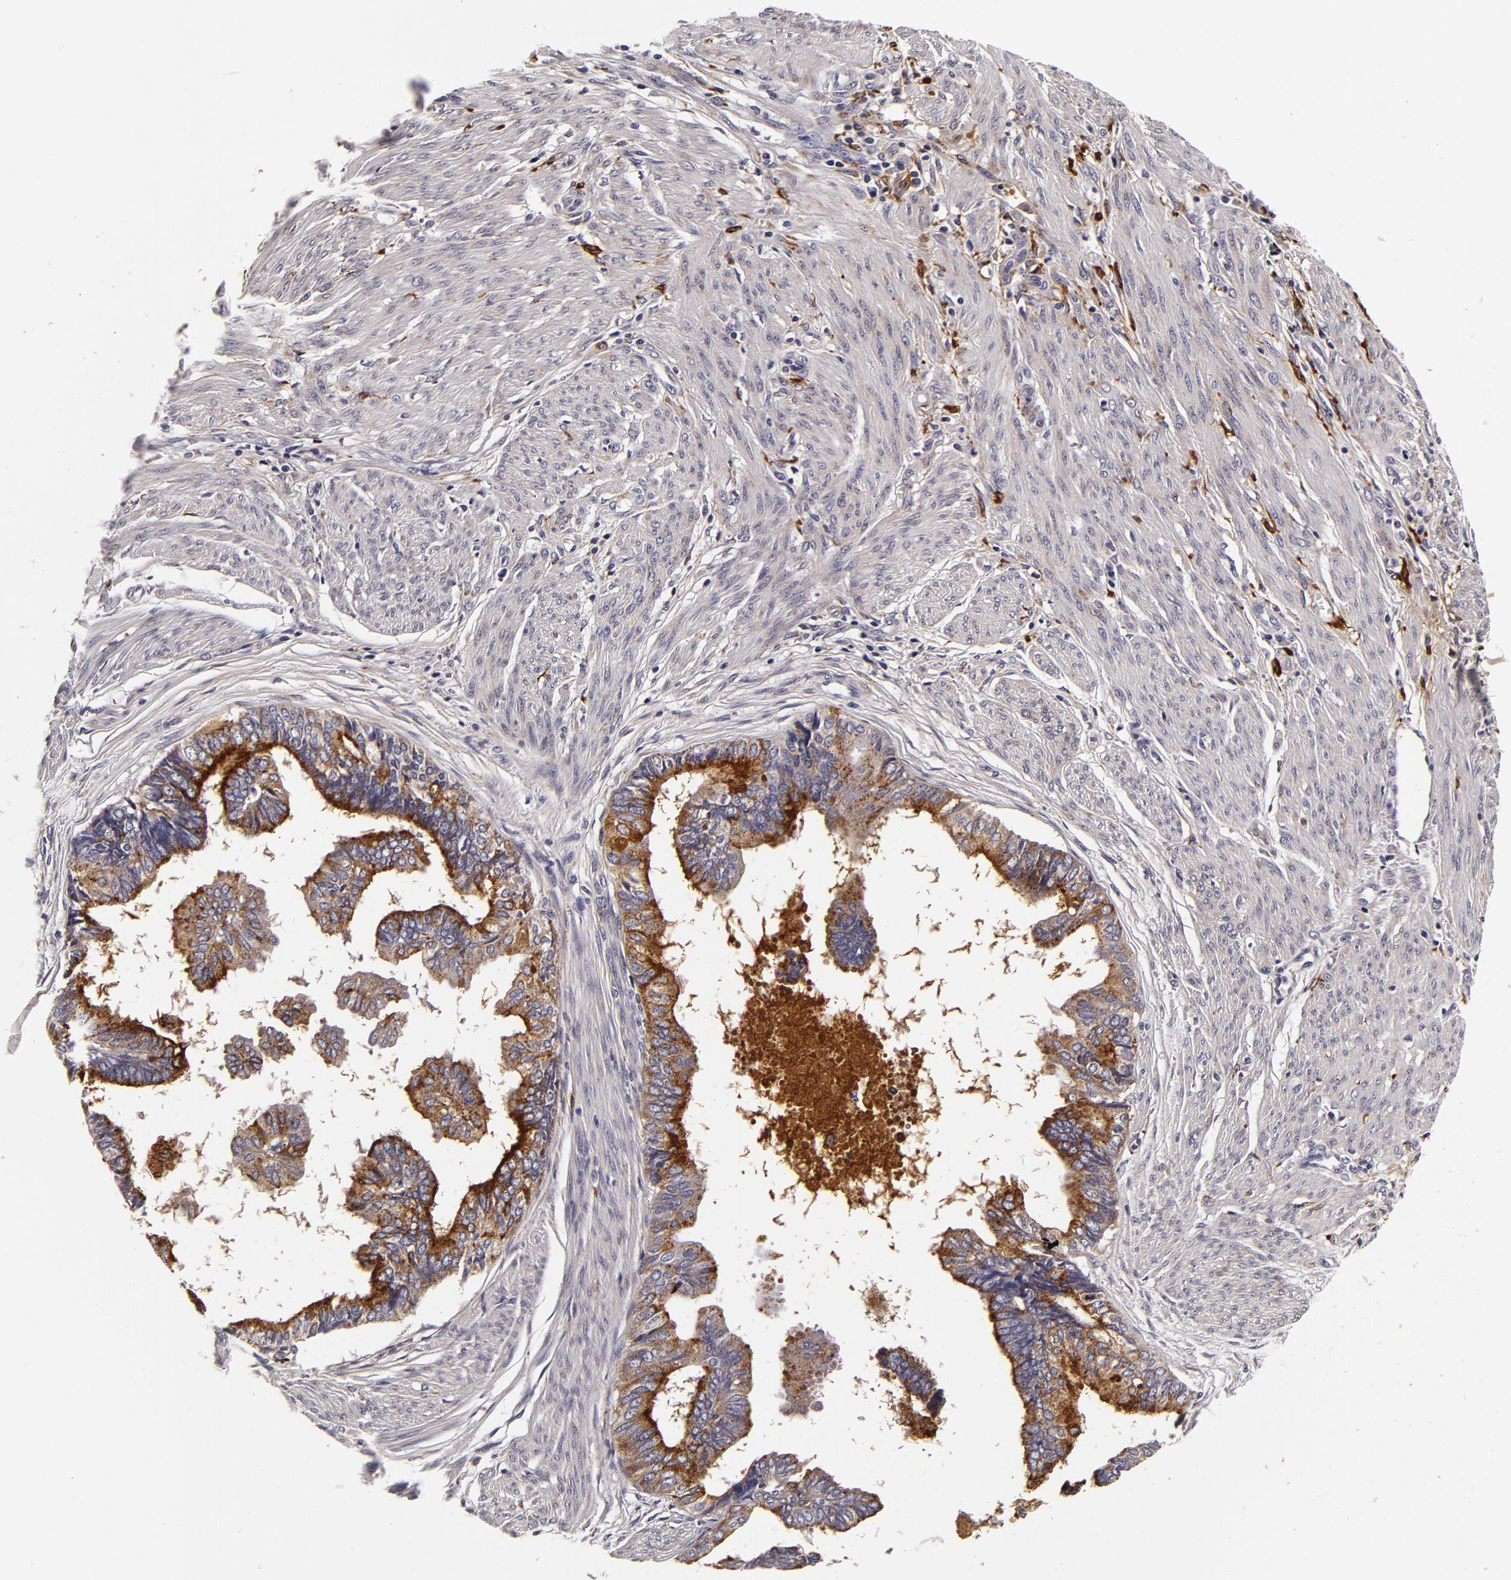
{"staining": {"intensity": "moderate", "quantity": "25%-75%", "location": "cytoplasmic/membranous"}, "tissue": "endometrial cancer", "cell_type": "Tumor cells", "image_type": "cancer", "snomed": [{"axis": "morphology", "description": "Adenocarcinoma, NOS"}, {"axis": "topography", "description": "Endometrium"}], "caption": "Tumor cells display moderate cytoplasmic/membranous staining in approximately 25%-75% of cells in endometrial cancer.", "gene": "LGALS3BP", "patient": {"sex": "female", "age": 75}}